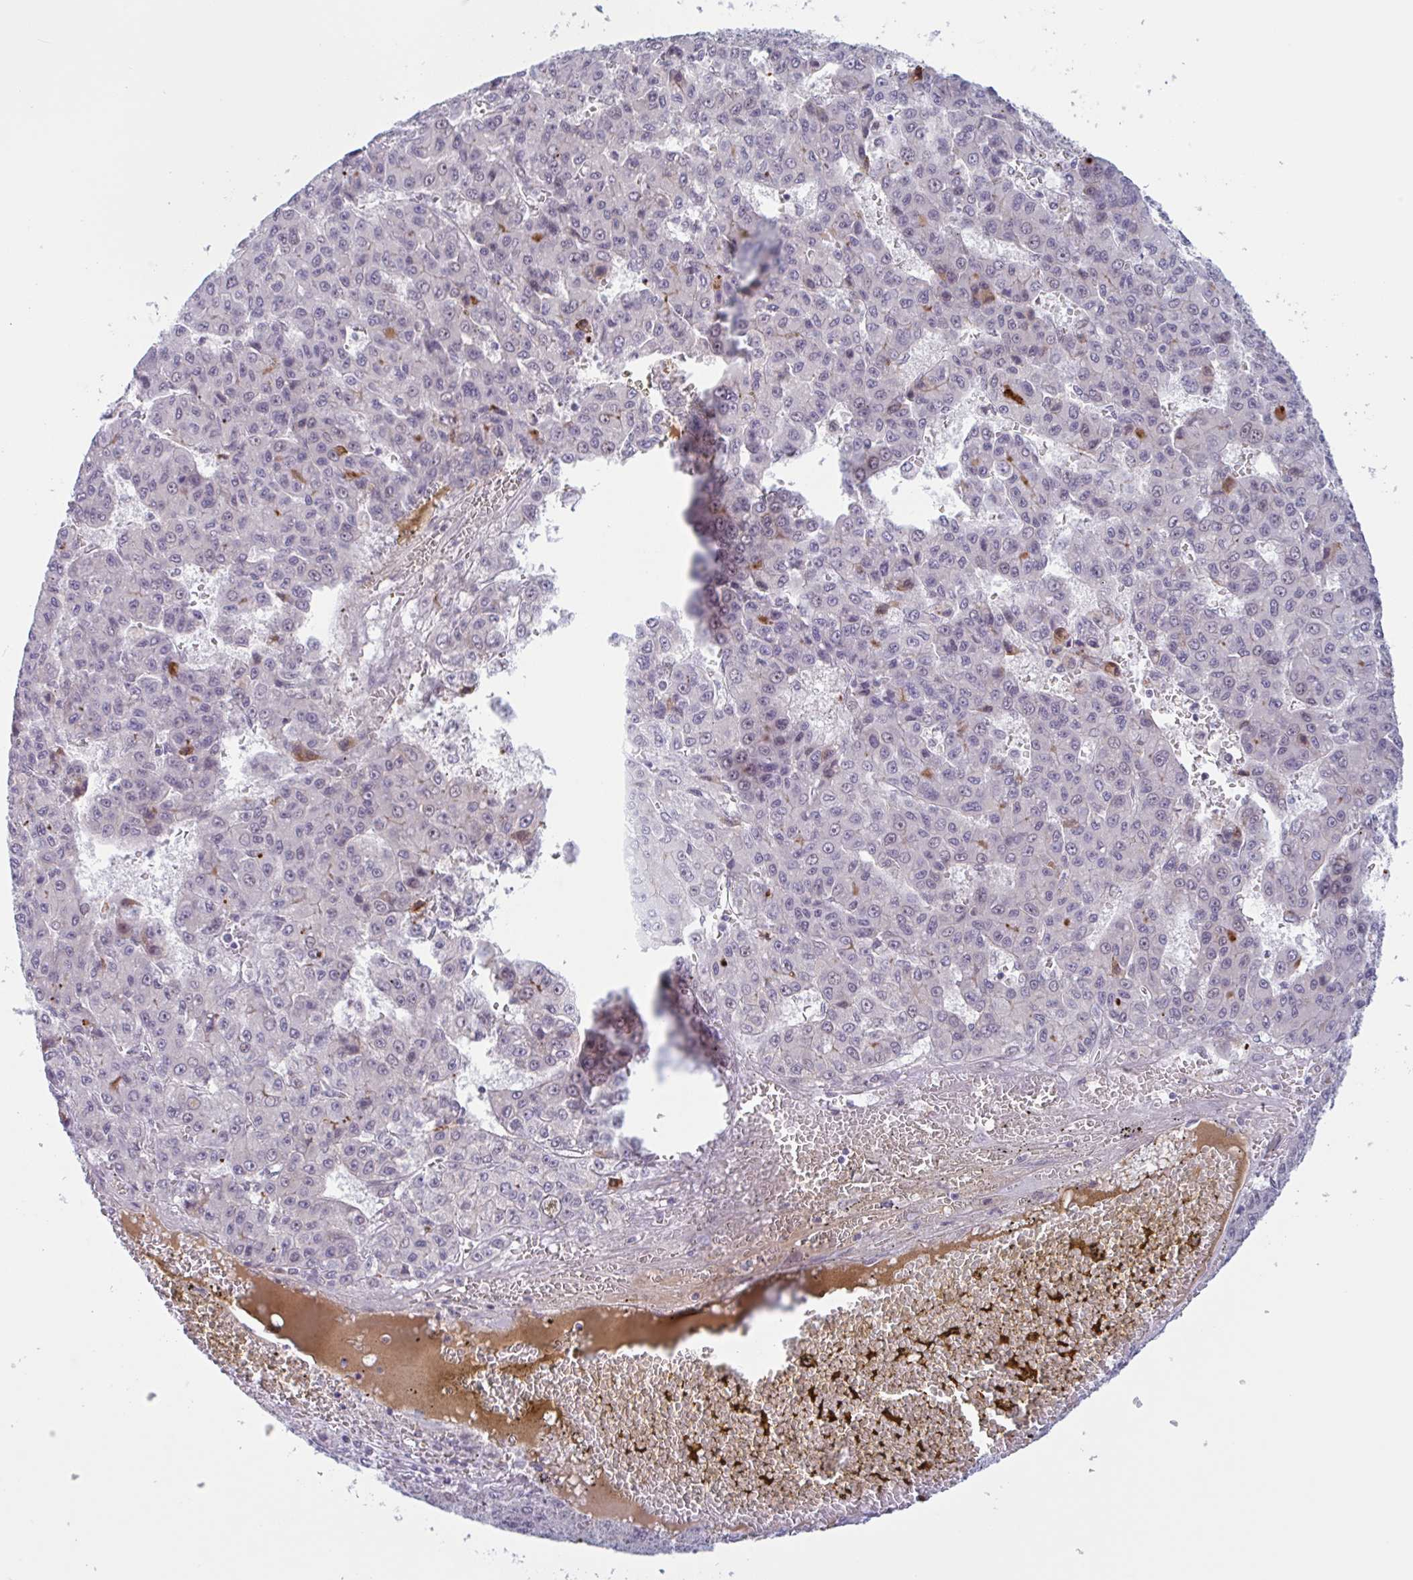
{"staining": {"intensity": "weak", "quantity": "<25%", "location": "nuclear"}, "tissue": "liver cancer", "cell_type": "Tumor cells", "image_type": "cancer", "snomed": [{"axis": "morphology", "description": "Carcinoma, Hepatocellular, NOS"}, {"axis": "topography", "description": "Liver"}], "caption": "High magnification brightfield microscopy of liver cancer stained with DAB (brown) and counterstained with hematoxylin (blue): tumor cells show no significant positivity.", "gene": "PLG", "patient": {"sex": "male", "age": 70}}